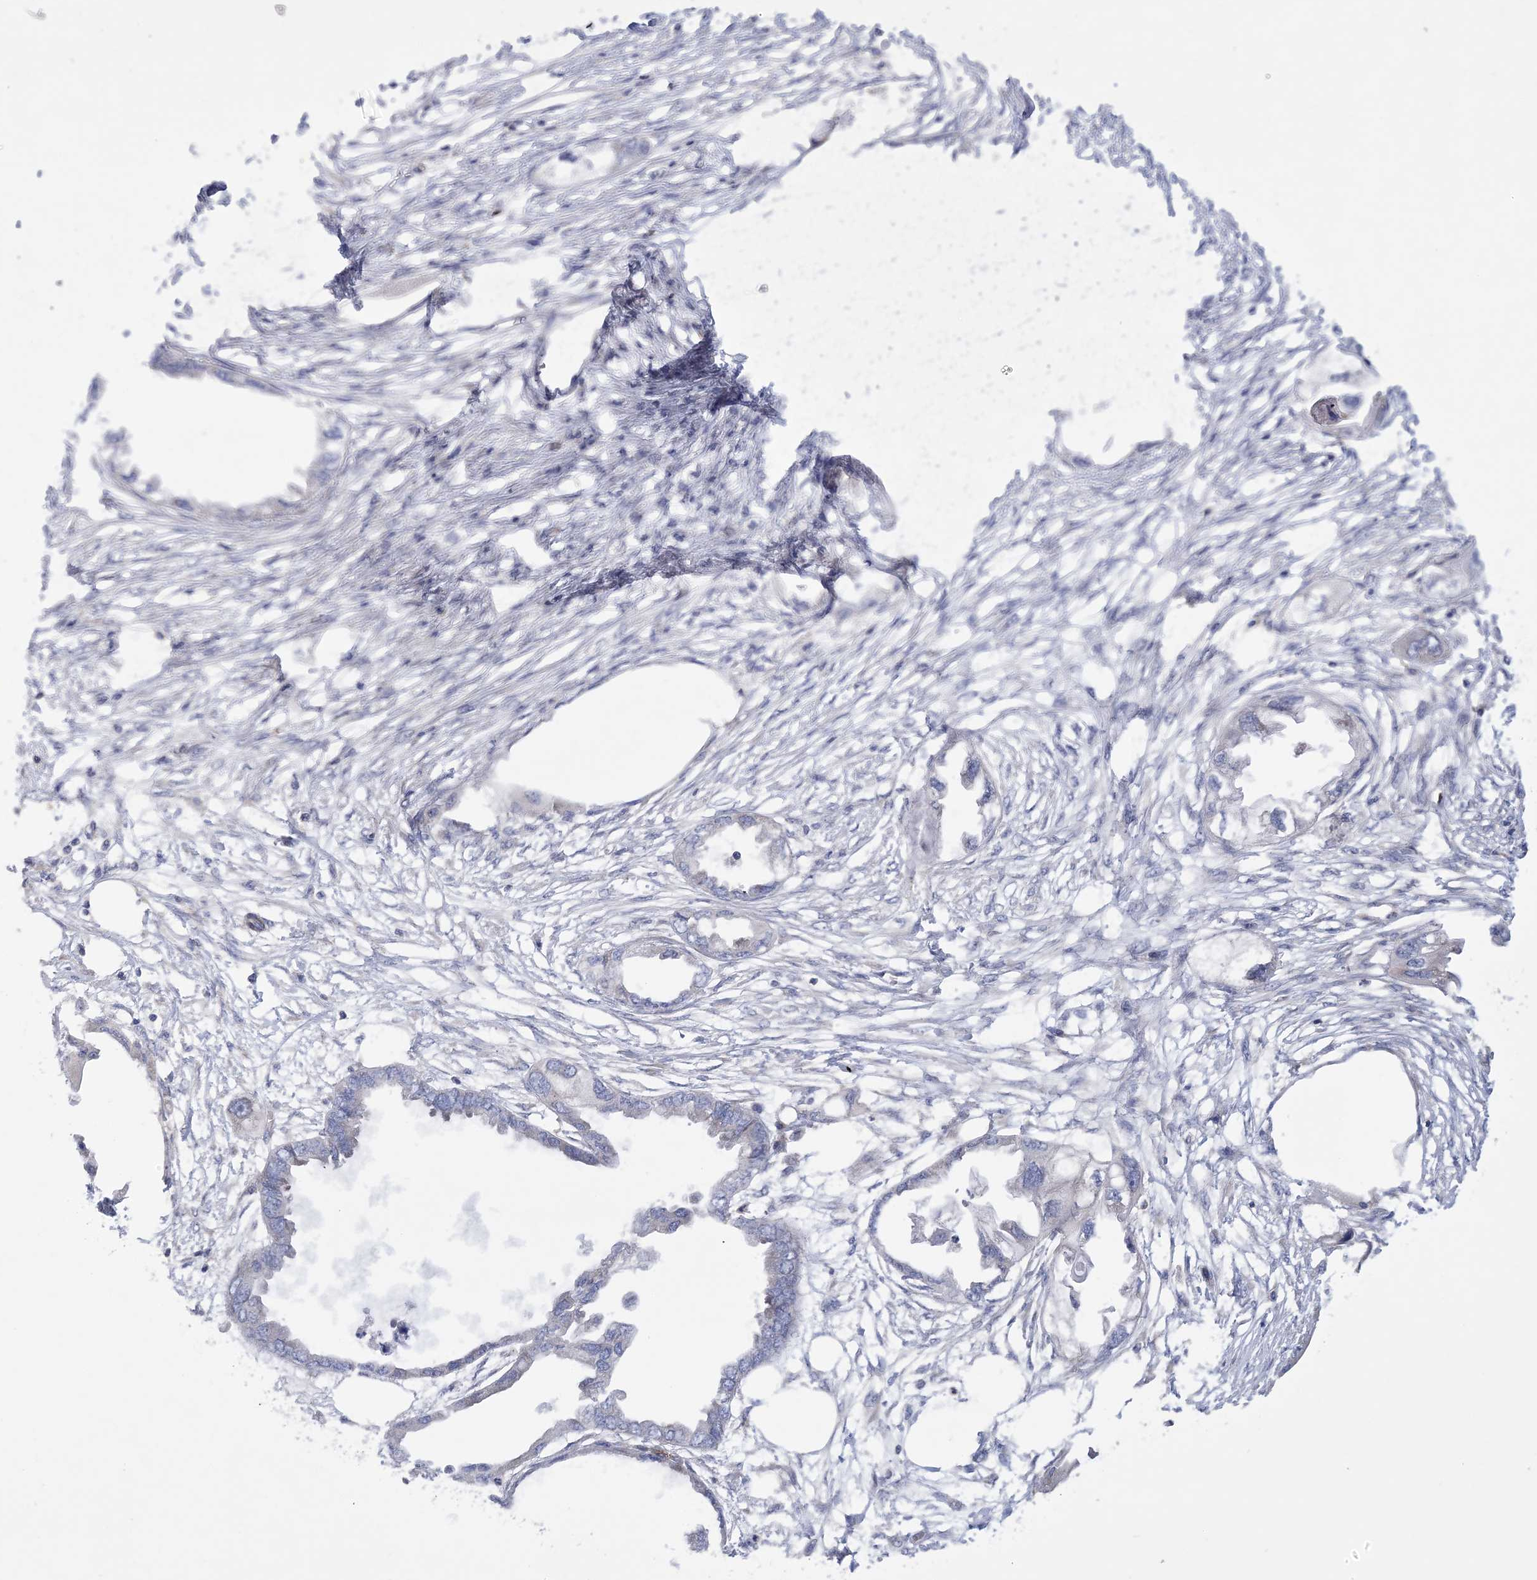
{"staining": {"intensity": "negative", "quantity": "none", "location": "none"}, "tissue": "endometrial cancer", "cell_type": "Tumor cells", "image_type": "cancer", "snomed": [{"axis": "morphology", "description": "Adenocarcinoma, NOS"}, {"axis": "morphology", "description": "Adenocarcinoma, metastatic, NOS"}, {"axis": "topography", "description": "Adipose tissue"}, {"axis": "topography", "description": "Endometrium"}], "caption": "Immunohistochemical staining of human endometrial metastatic adenocarcinoma displays no significant positivity in tumor cells.", "gene": "ARSJ", "patient": {"sex": "female", "age": 67}}